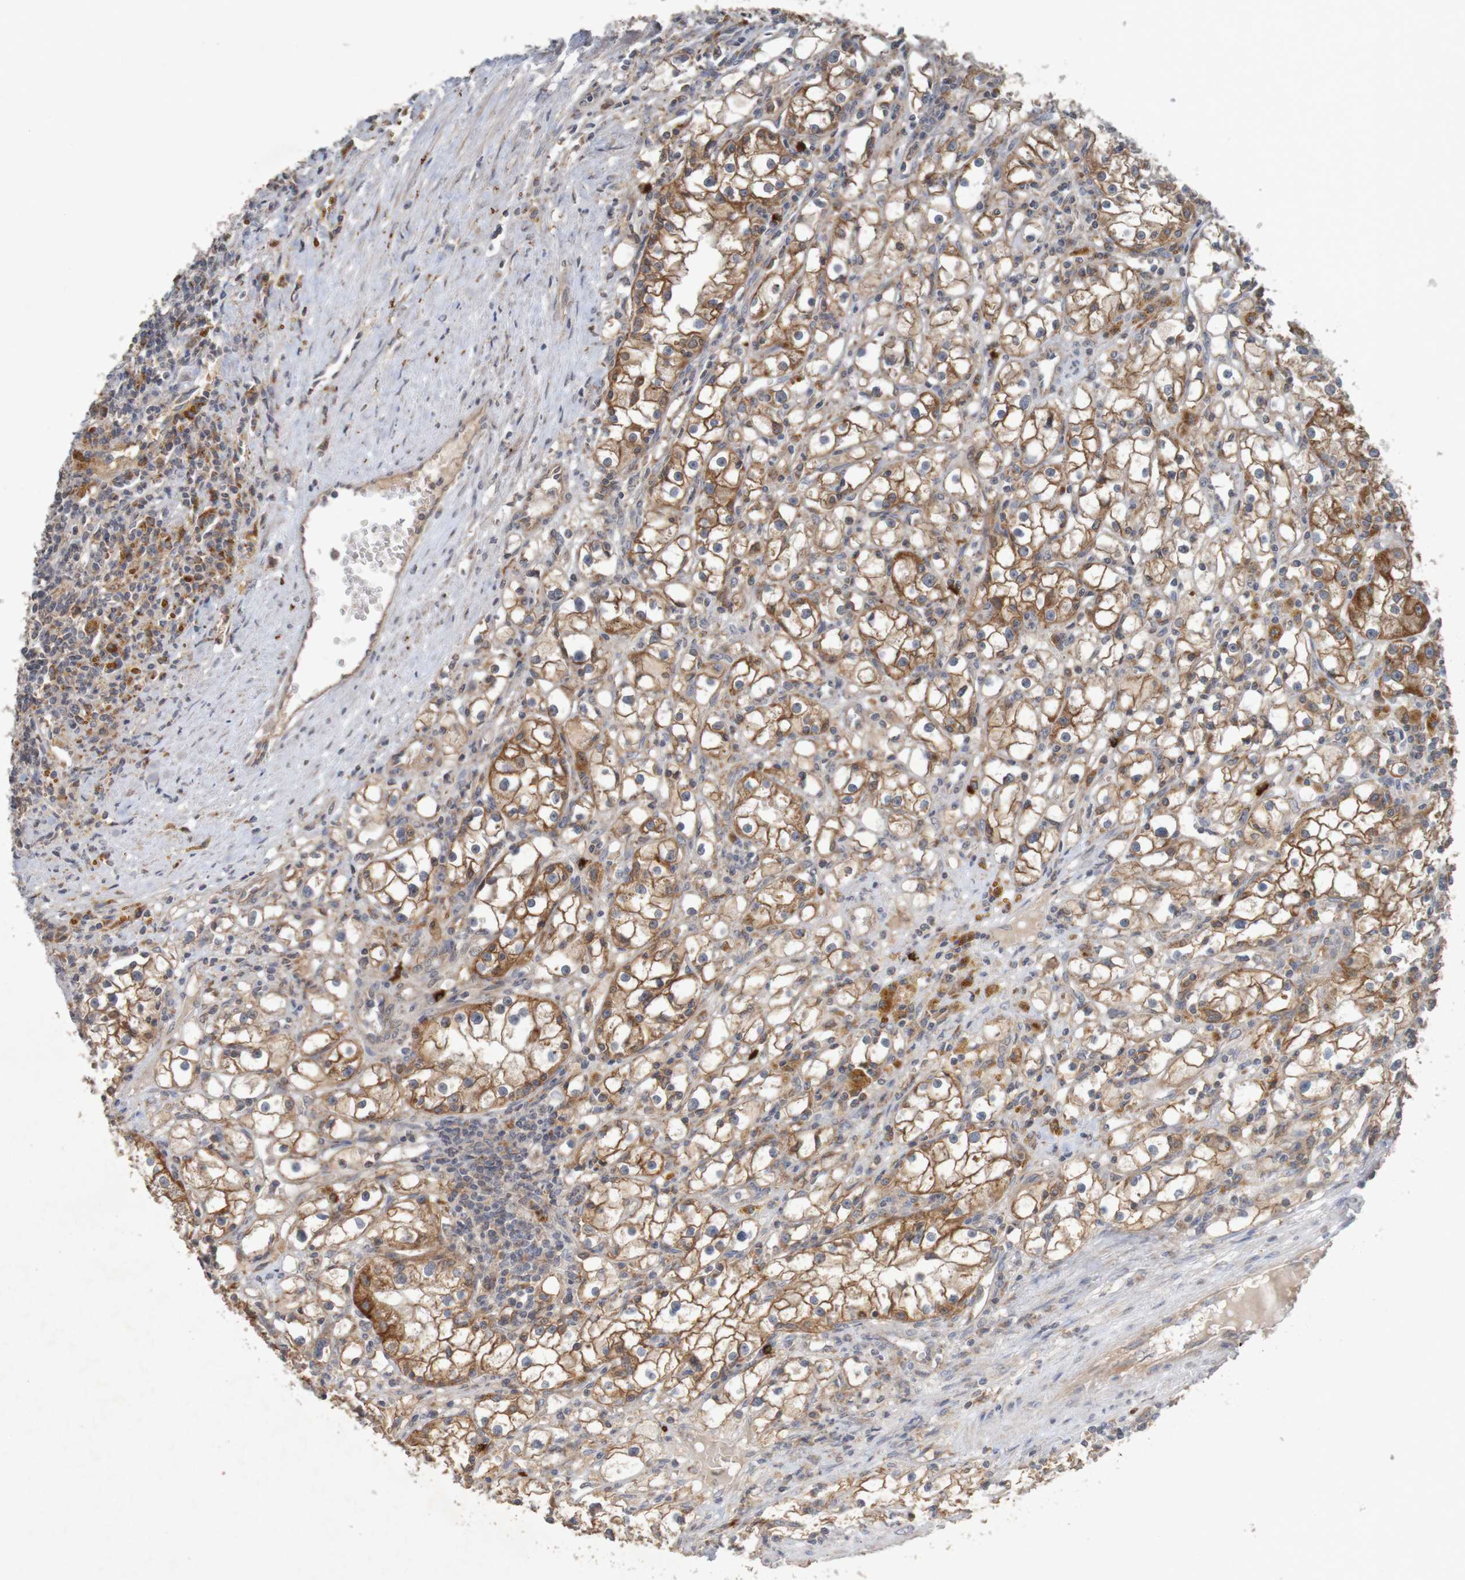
{"staining": {"intensity": "strong", "quantity": ">75%", "location": "cytoplasmic/membranous"}, "tissue": "renal cancer", "cell_type": "Tumor cells", "image_type": "cancer", "snomed": [{"axis": "morphology", "description": "Adenocarcinoma, NOS"}, {"axis": "topography", "description": "Kidney"}], "caption": "Immunohistochemical staining of renal adenocarcinoma reveals high levels of strong cytoplasmic/membranous positivity in approximately >75% of tumor cells.", "gene": "B3GAT2", "patient": {"sex": "male", "age": 56}}